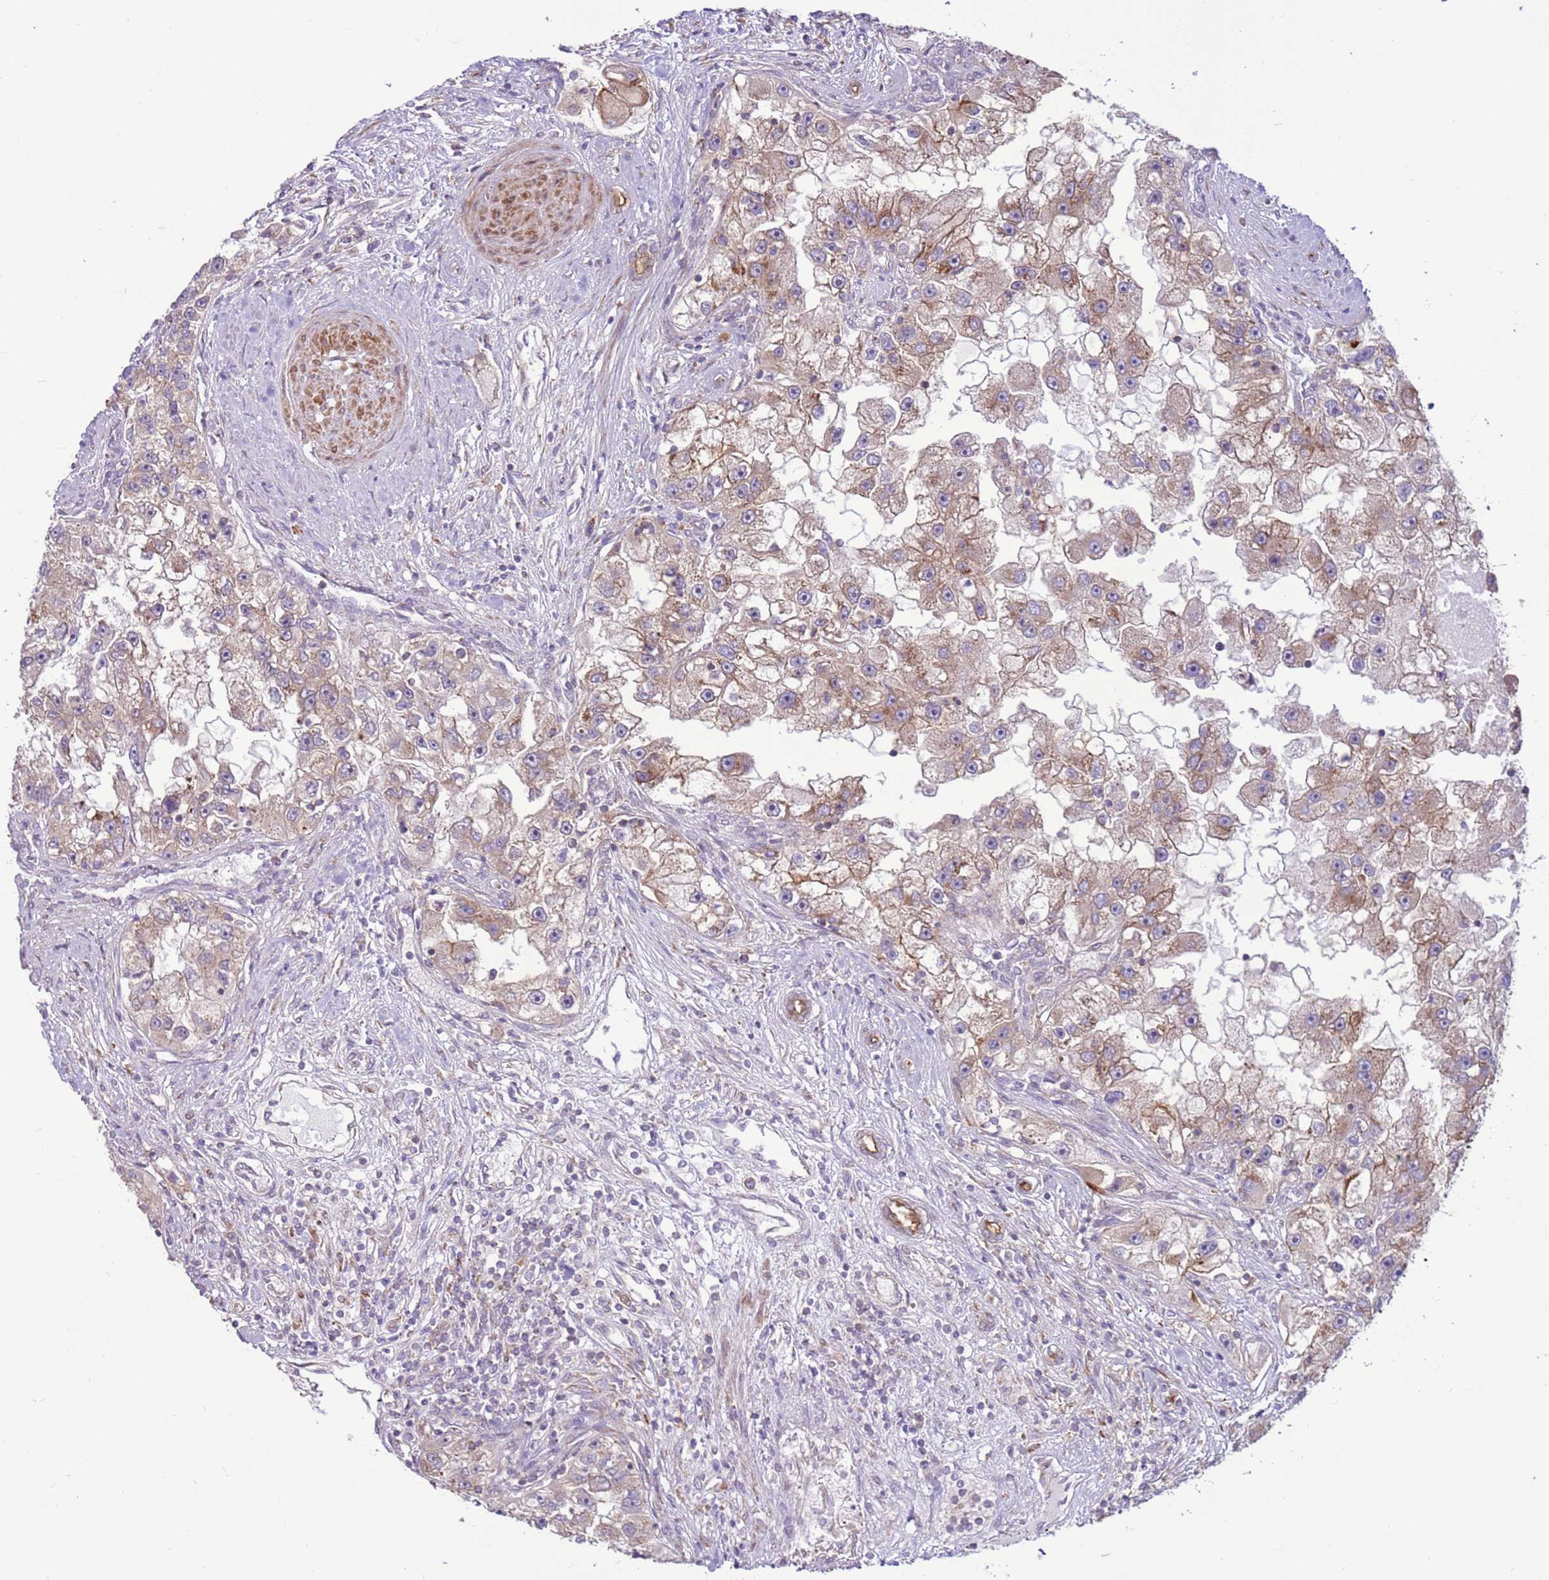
{"staining": {"intensity": "weak", "quantity": "<25%", "location": "cytoplasmic/membranous"}, "tissue": "renal cancer", "cell_type": "Tumor cells", "image_type": "cancer", "snomed": [{"axis": "morphology", "description": "Adenocarcinoma, NOS"}, {"axis": "topography", "description": "Kidney"}], "caption": "Adenocarcinoma (renal) stained for a protein using IHC exhibits no expression tumor cells.", "gene": "DDX19B", "patient": {"sex": "male", "age": 63}}